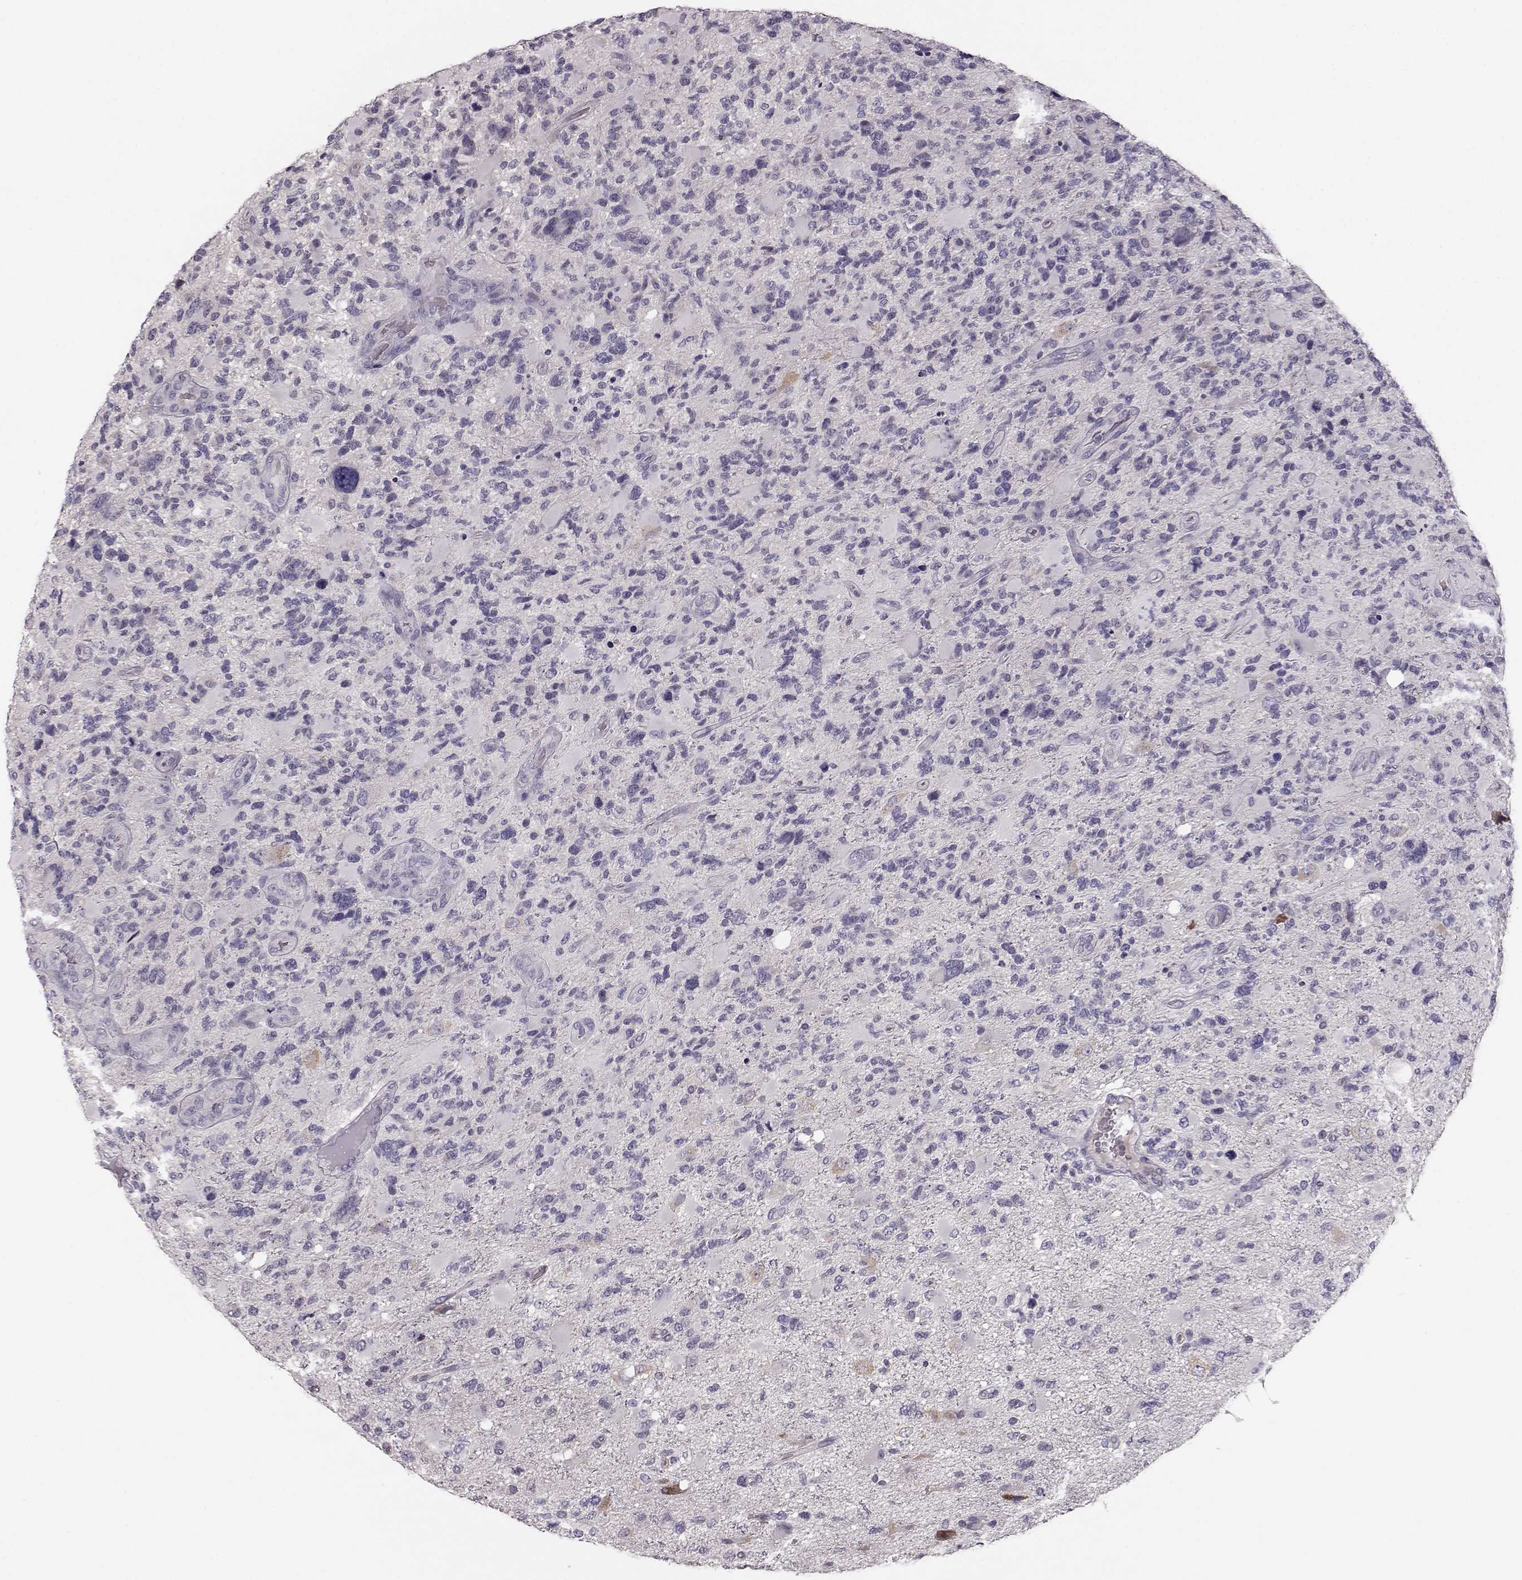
{"staining": {"intensity": "negative", "quantity": "none", "location": "none"}, "tissue": "glioma", "cell_type": "Tumor cells", "image_type": "cancer", "snomed": [{"axis": "morphology", "description": "Glioma, malignant, High grade"}, {"axis": "topography", "description": "Brain"}], "caption": "This histopathology image is of glioma stained with IHC to label a protein in brown with the nuclei are counter-stained blue. There is no expression in tumor cells.", "gene": "BFSP2", "patient": {"sex": "female", "age": 71}}